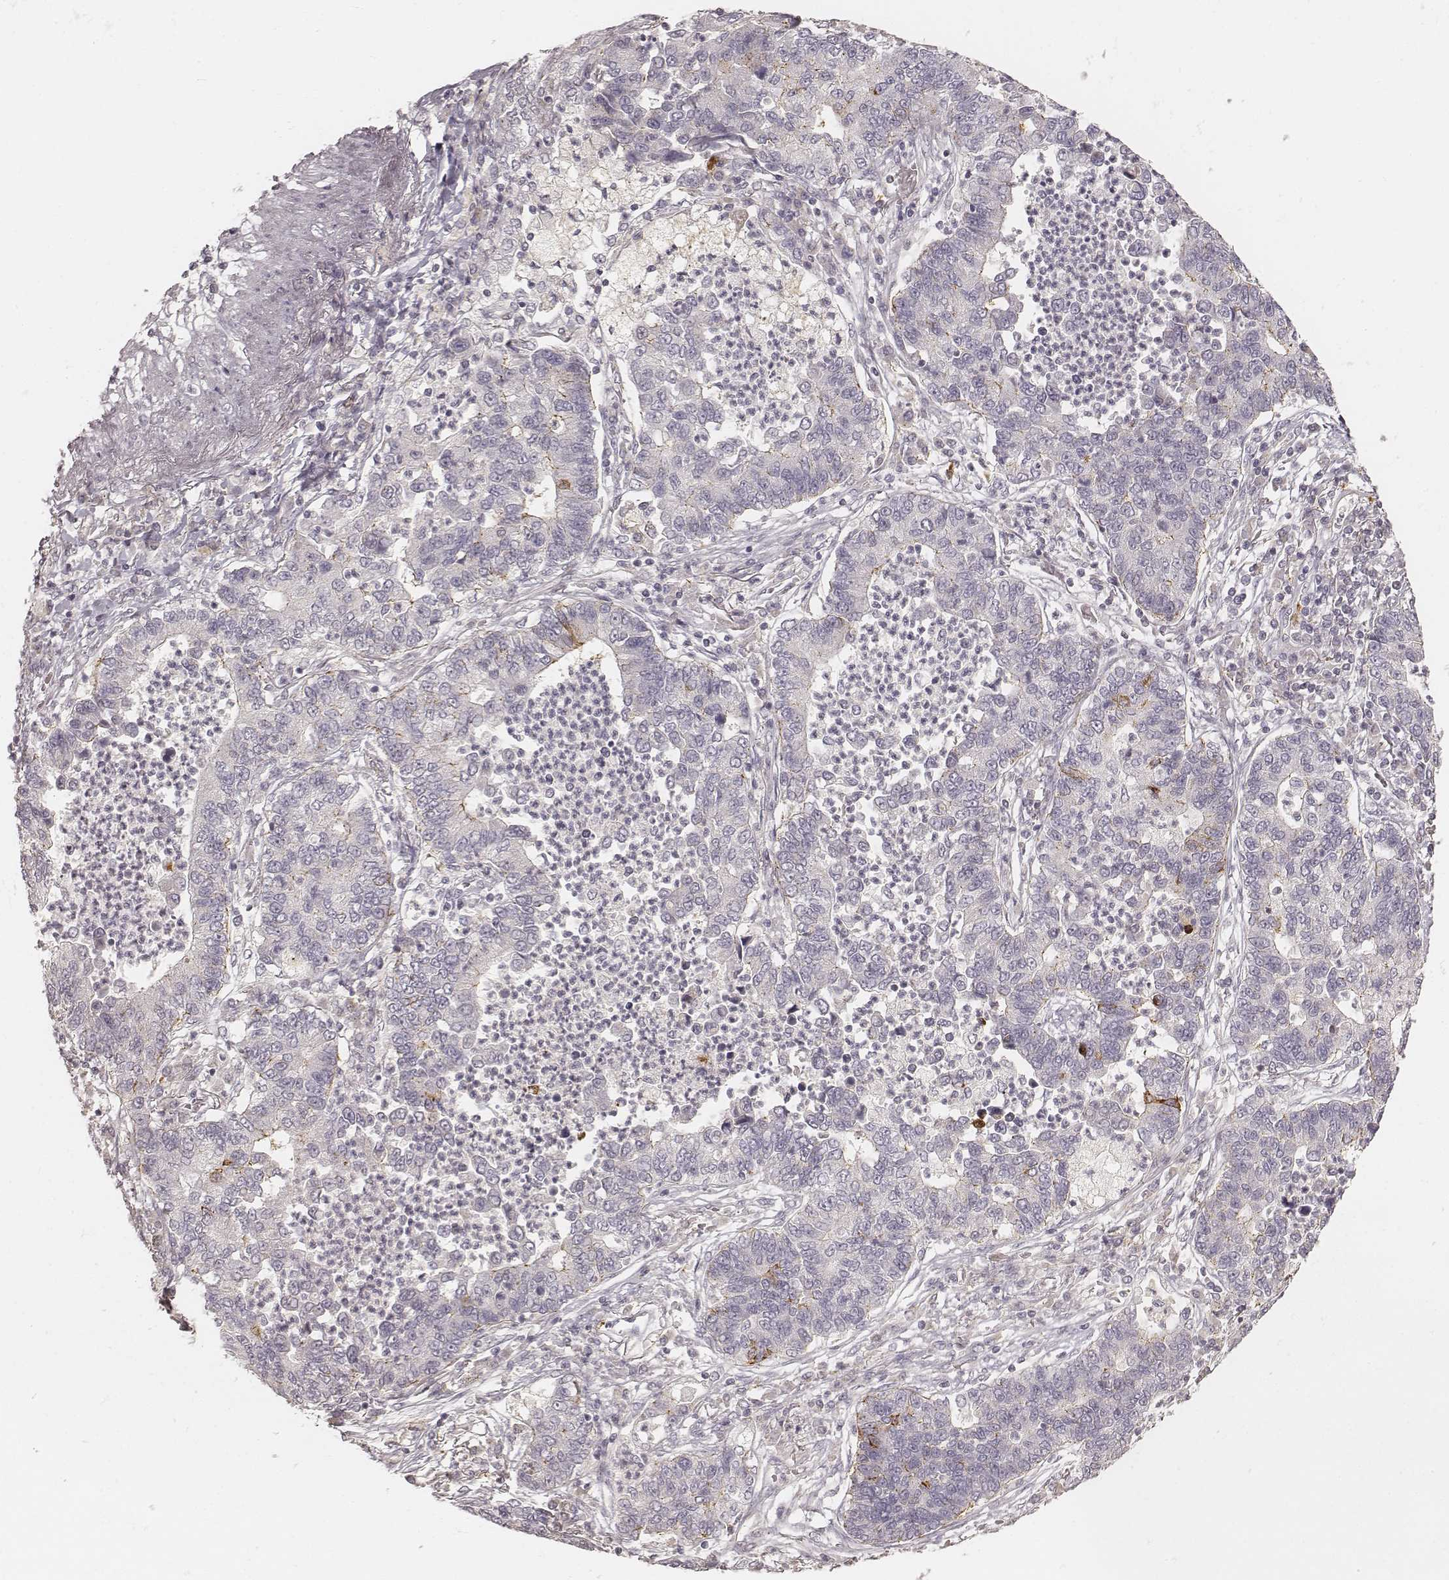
{"staining": {"intensity": "moderate", "quantity": "<25%", "location": "cytoplasmic/membranous"}, "tissue": "lung cancer", "cell_type": "Tumor cells", "image_type": "cancer", "snomed": [{"axis": "morphology", "description": "Adenocarcinoma, NOS"}, {"axis": "topography", "description": "Lung"}], "caption": "Adenocarcinoma (lung) stained with a protein marker exhibits moderate staining in tumor cells.", "gene": "GORASP2", "patient": {"sex": "female", "age": 57}}